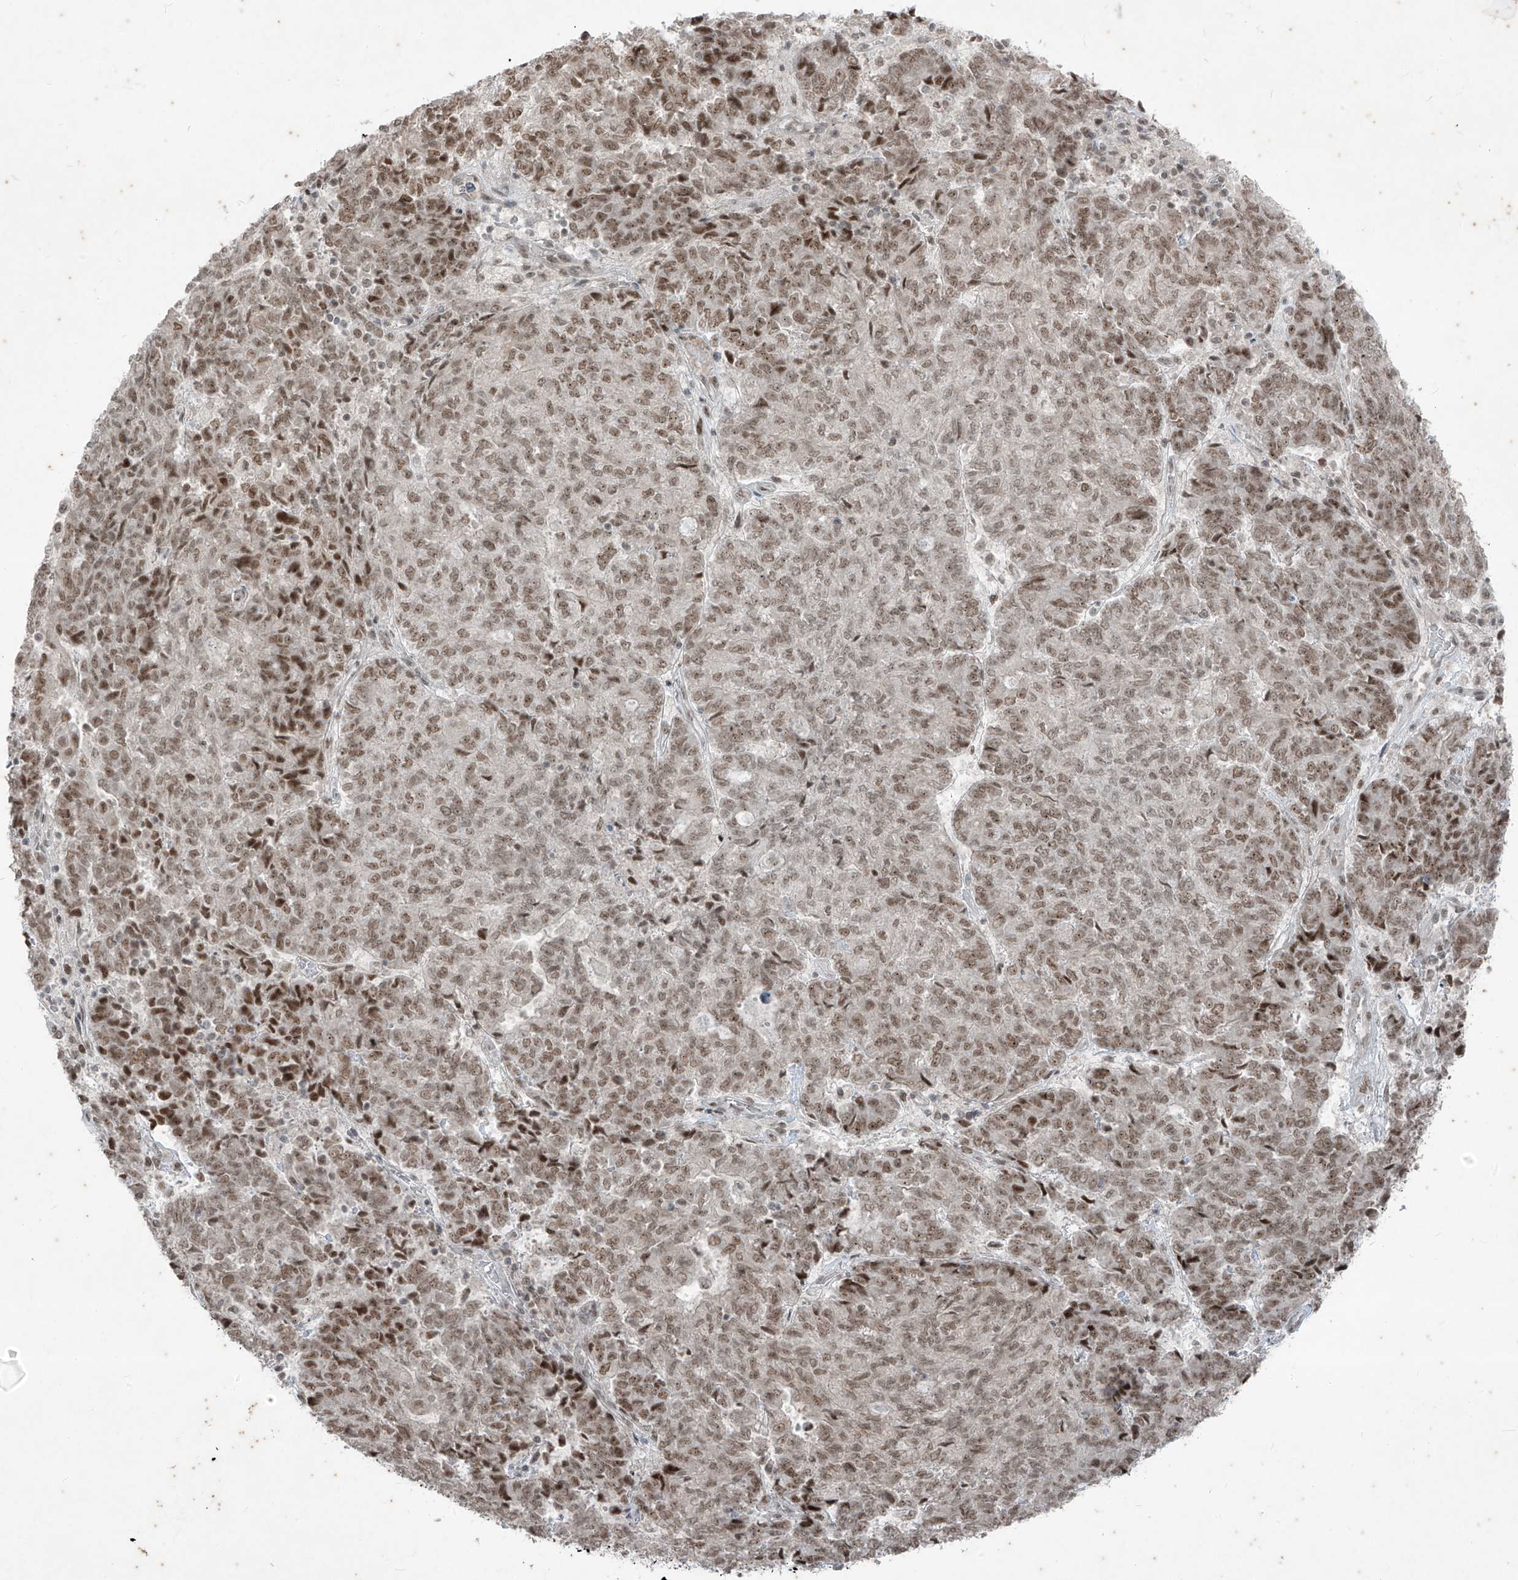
{"staining": {"intensity": "moderate", "quantity": ">75%", "location": "nuclear"}, "tissue": "endometrial cancer", "cell_type": "Tumor cells", "image_type": "cancer", "snomed": [{"axis": "morphology", "description": "Adenocarcinoma, NOS"}, {"axis": "topography", "description": "Endometrium"}], "caption": "Adenocarcinoma (endometrial) was stained to show a protein in brown. There is medium levels of moderate nuclear staining in about >75% of tumor cells. Immunohistochemistry (ihc) stains the protein of interest in brown and the nuclei are stained blue.", "gene": "ZNF354B", "patient": {"sex": "female", "age": 80}}